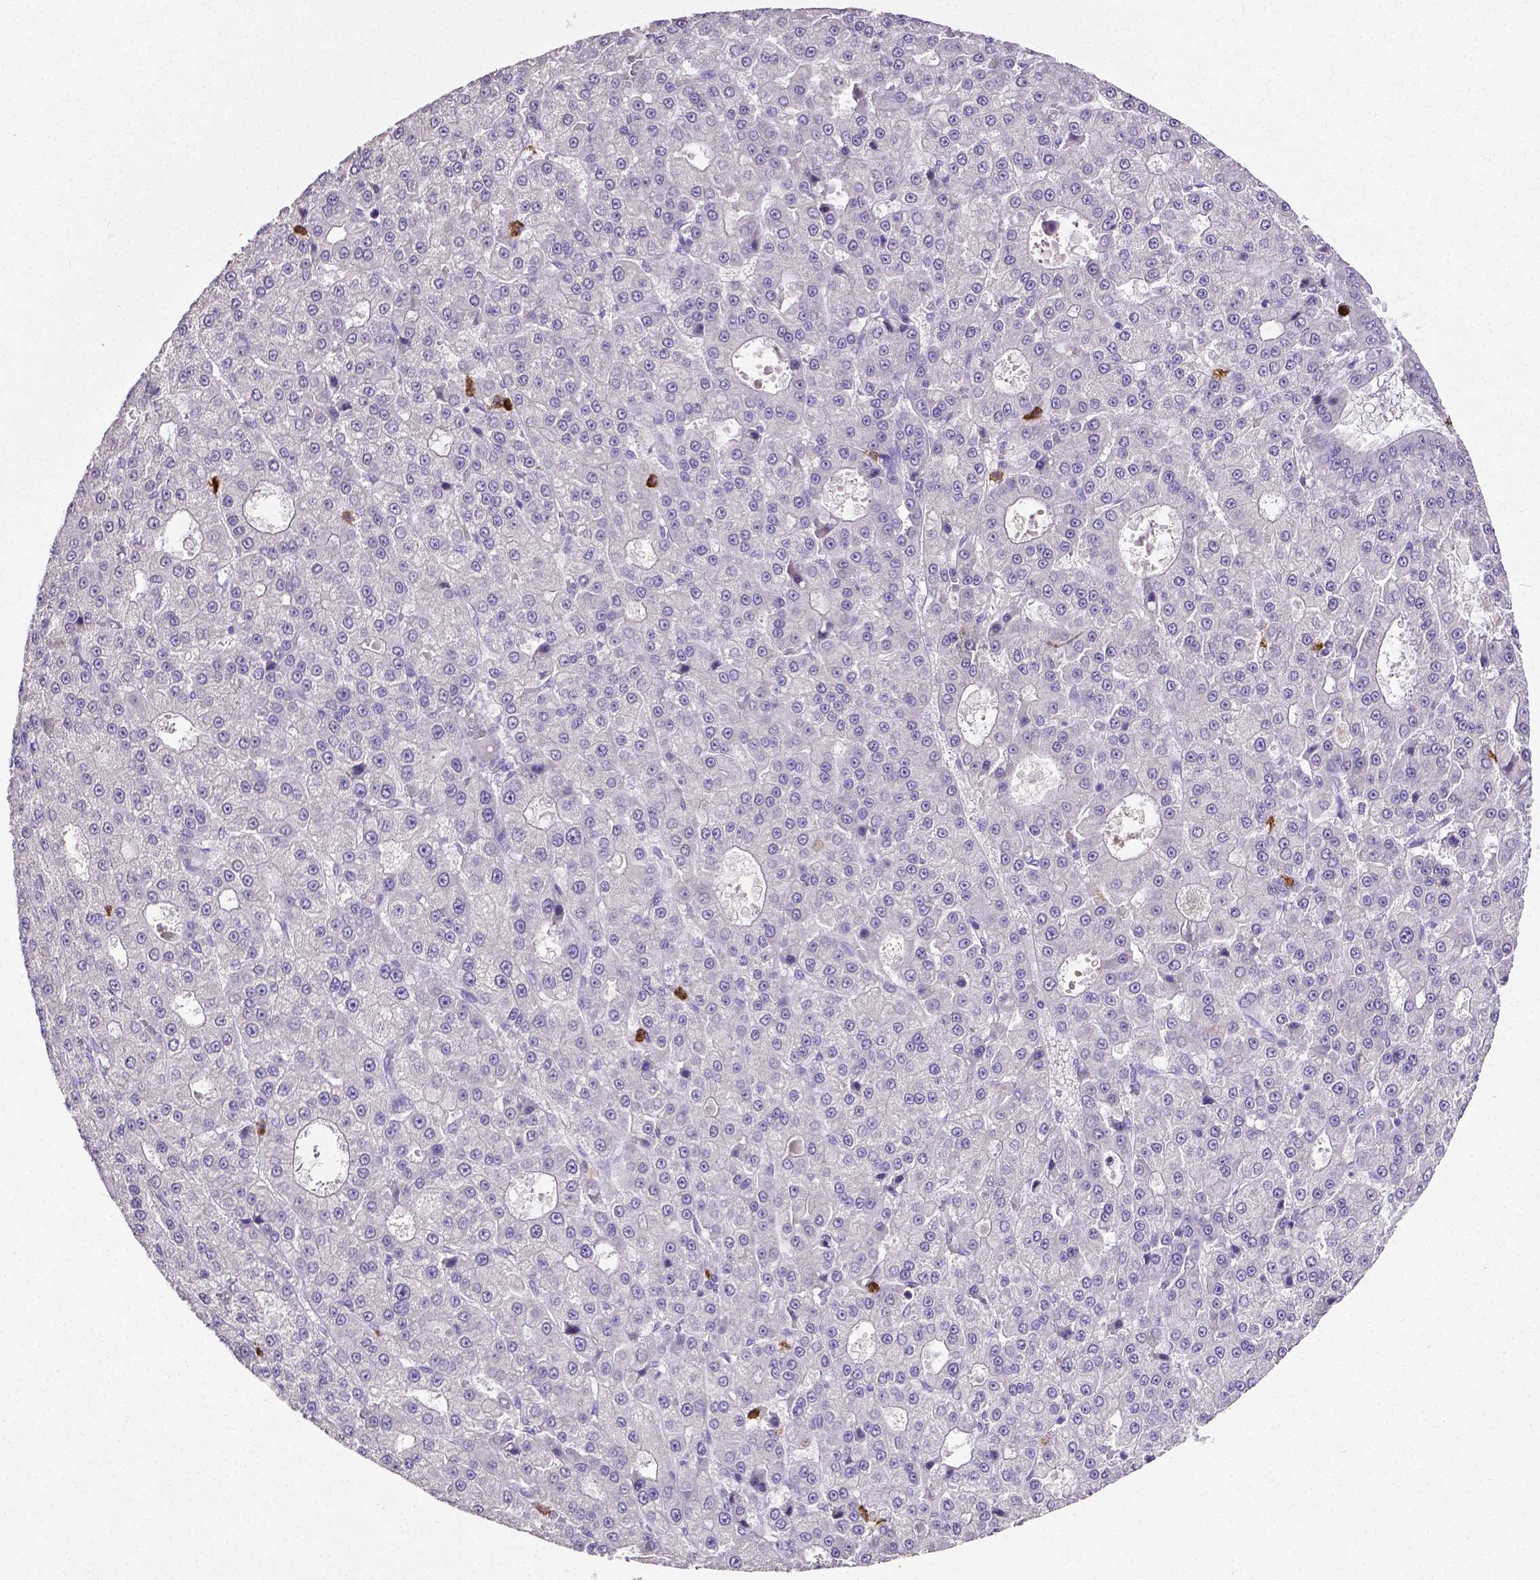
{"staining": {"intensity": "negative", "quantity": "none", "location": "none"}, "tissue": "liver cancer", "cell_type": "Tumor cells", "image_type": "cancer", "snomed": [{"axis": "morphology", "description": "Carcinoma, Hepatocellular, NOS"}, {"axis": "topography", "description": "Liver"}], "caption": "Tumor cells are negative for brown protein staining in liver cancer (hepatocellular carcinoma).", "gene": "MMP9", "patient": {"sex": "male", "age": 70}}